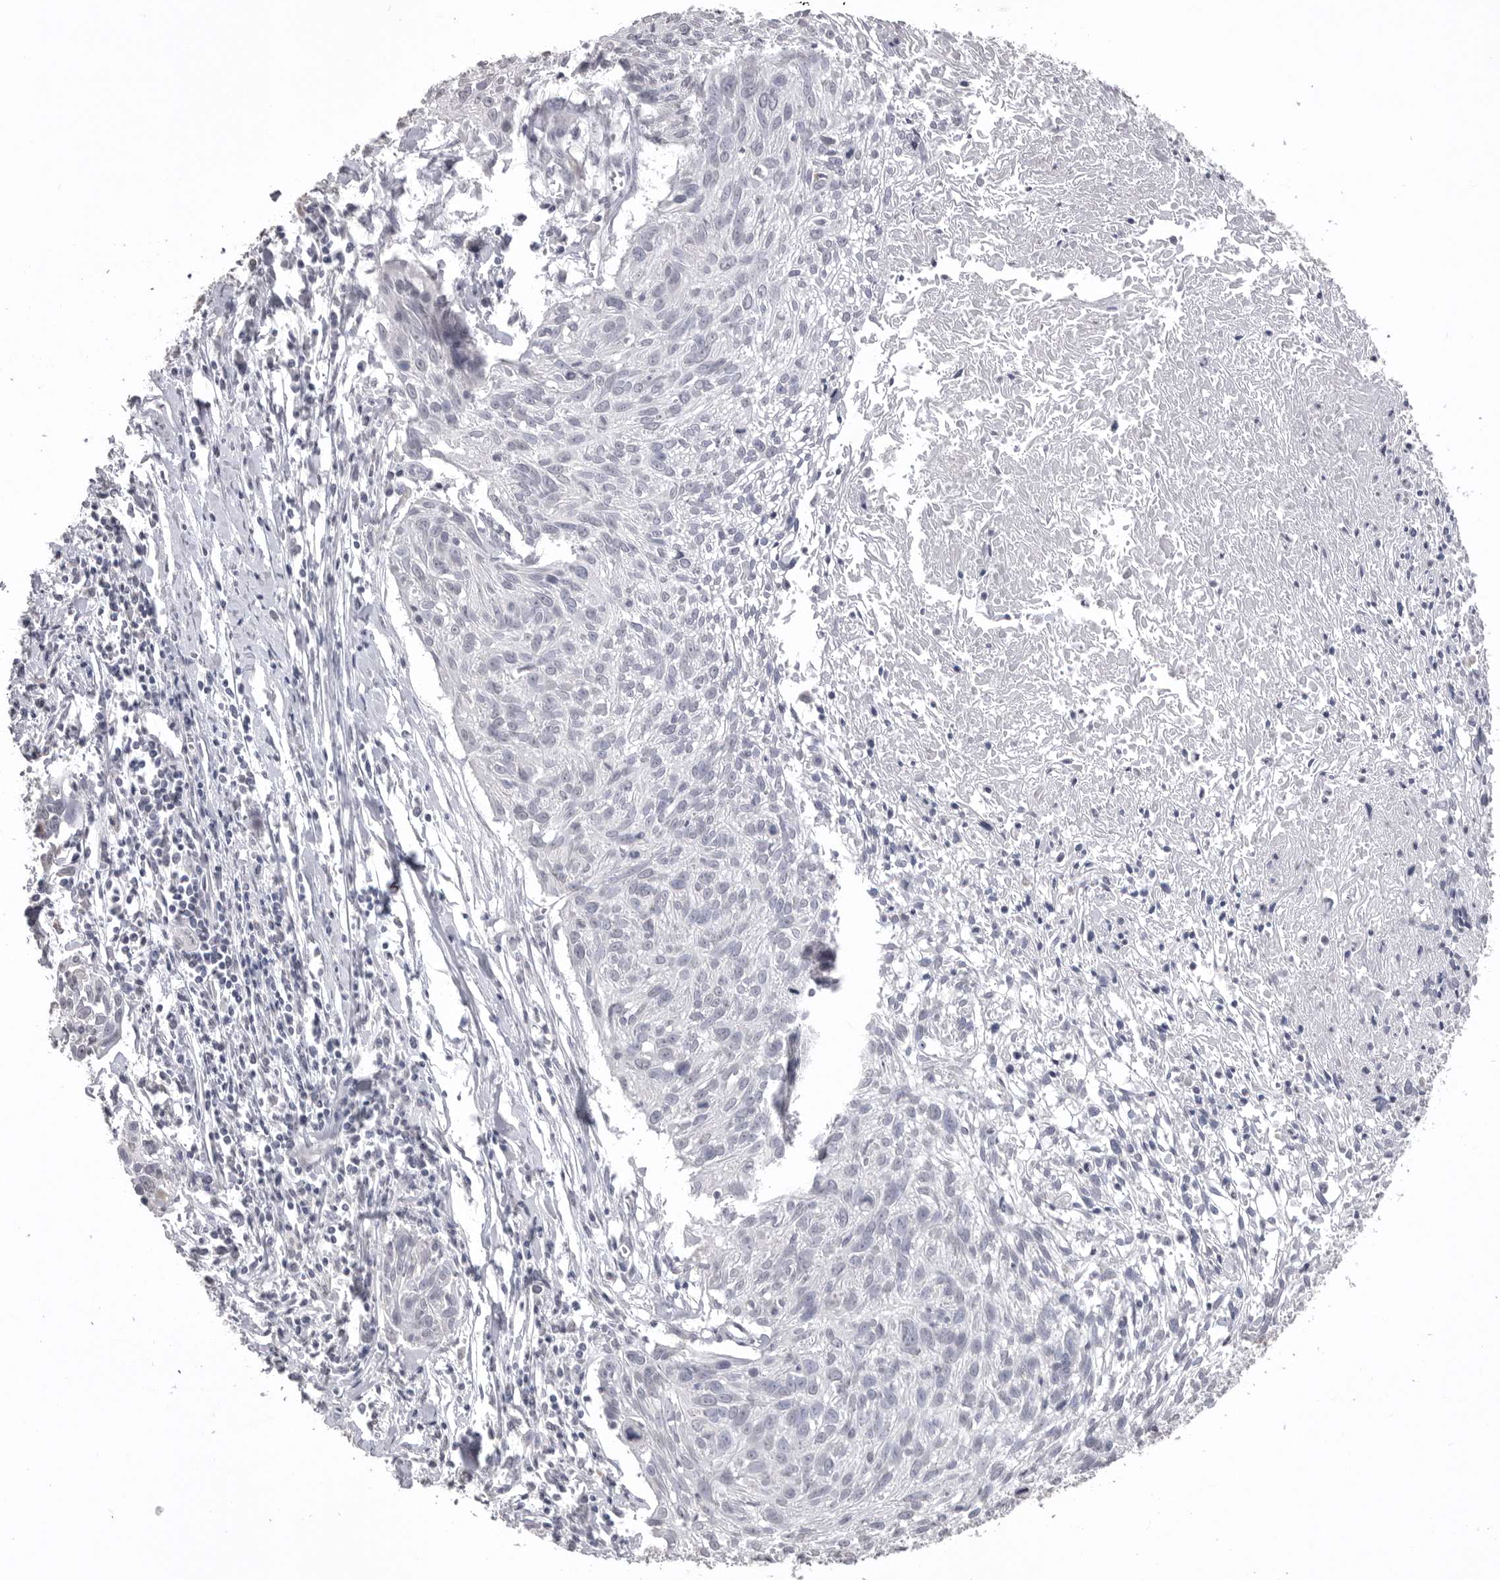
{"staining": {"intensity": "negative", "quantity": "none", "location": "none"}, "tissue": "cervical cancer", "cell_type": "Tumor cells", "image_type": "cancer", "snomed": [{"axis": "morphology", "description": "Squamous cell carcinoma, NOS"}, {"axis": "topography", "description": "Cervix"}], "caption": "IHC of cervical cancer (squamous cell carcinoma) reveals no expression in tumor cells.", "gene": "ICAM5", "patient": {"sex": "female", "age": 51}}